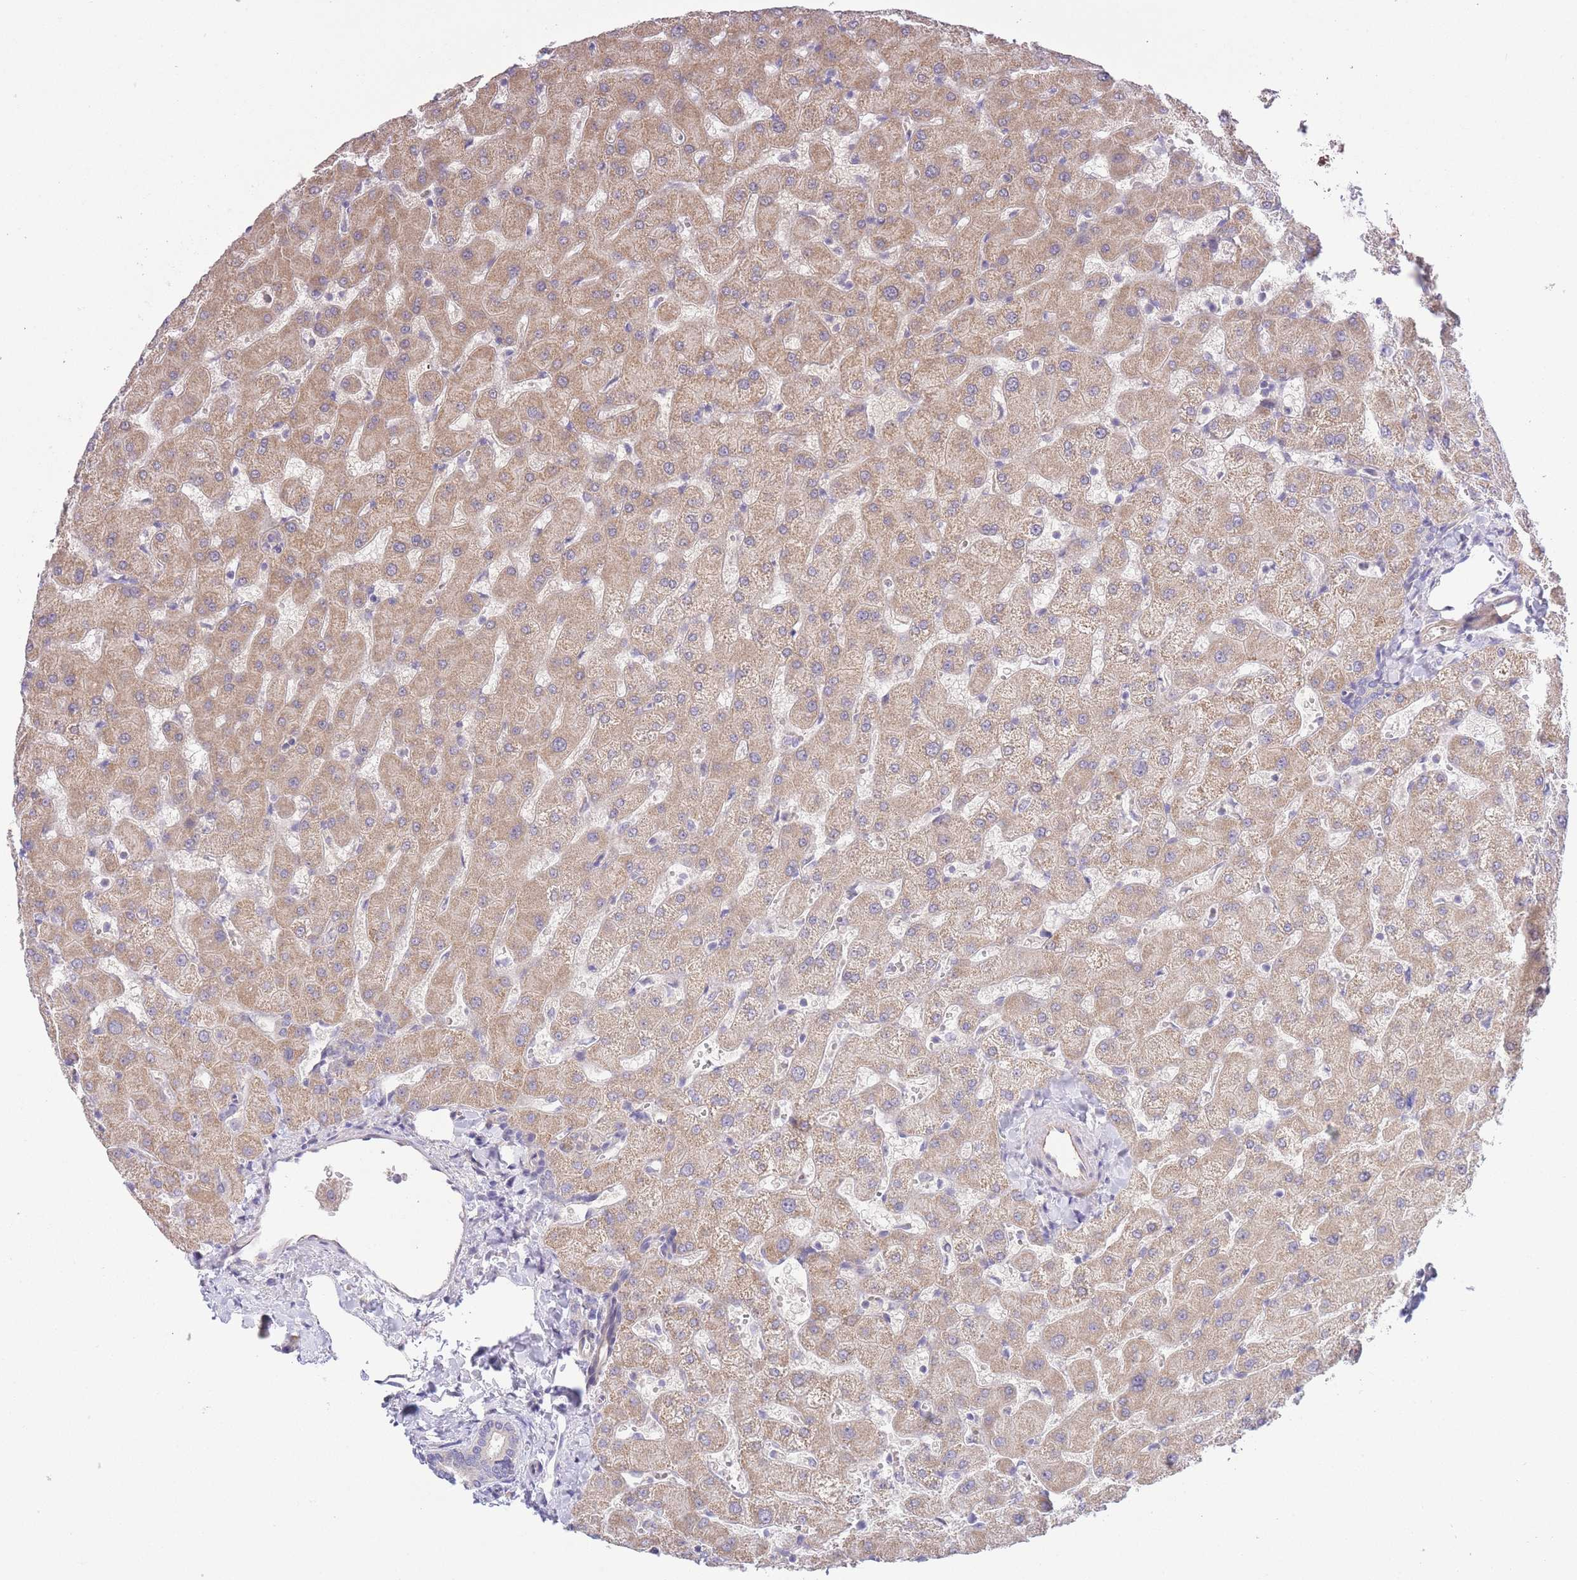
{"staining": {"intensity": "weak", "quantity": "<25%", "location": "cytoplasmic/membranous"}, "tissue": "liver", "cell_type": "Cholangiocytes", "image_type": "normal", "snomed": [{"axis": "morphology", "description": "Normal tissue, NOS"}, {"axis": "topography", "description": "Liver"}], "caption": "Micrograph shows no protein staining in cholangiocytes of benign liver.", "gene": "CTBP1", "patient": {"sex": "female", "age": 63}}